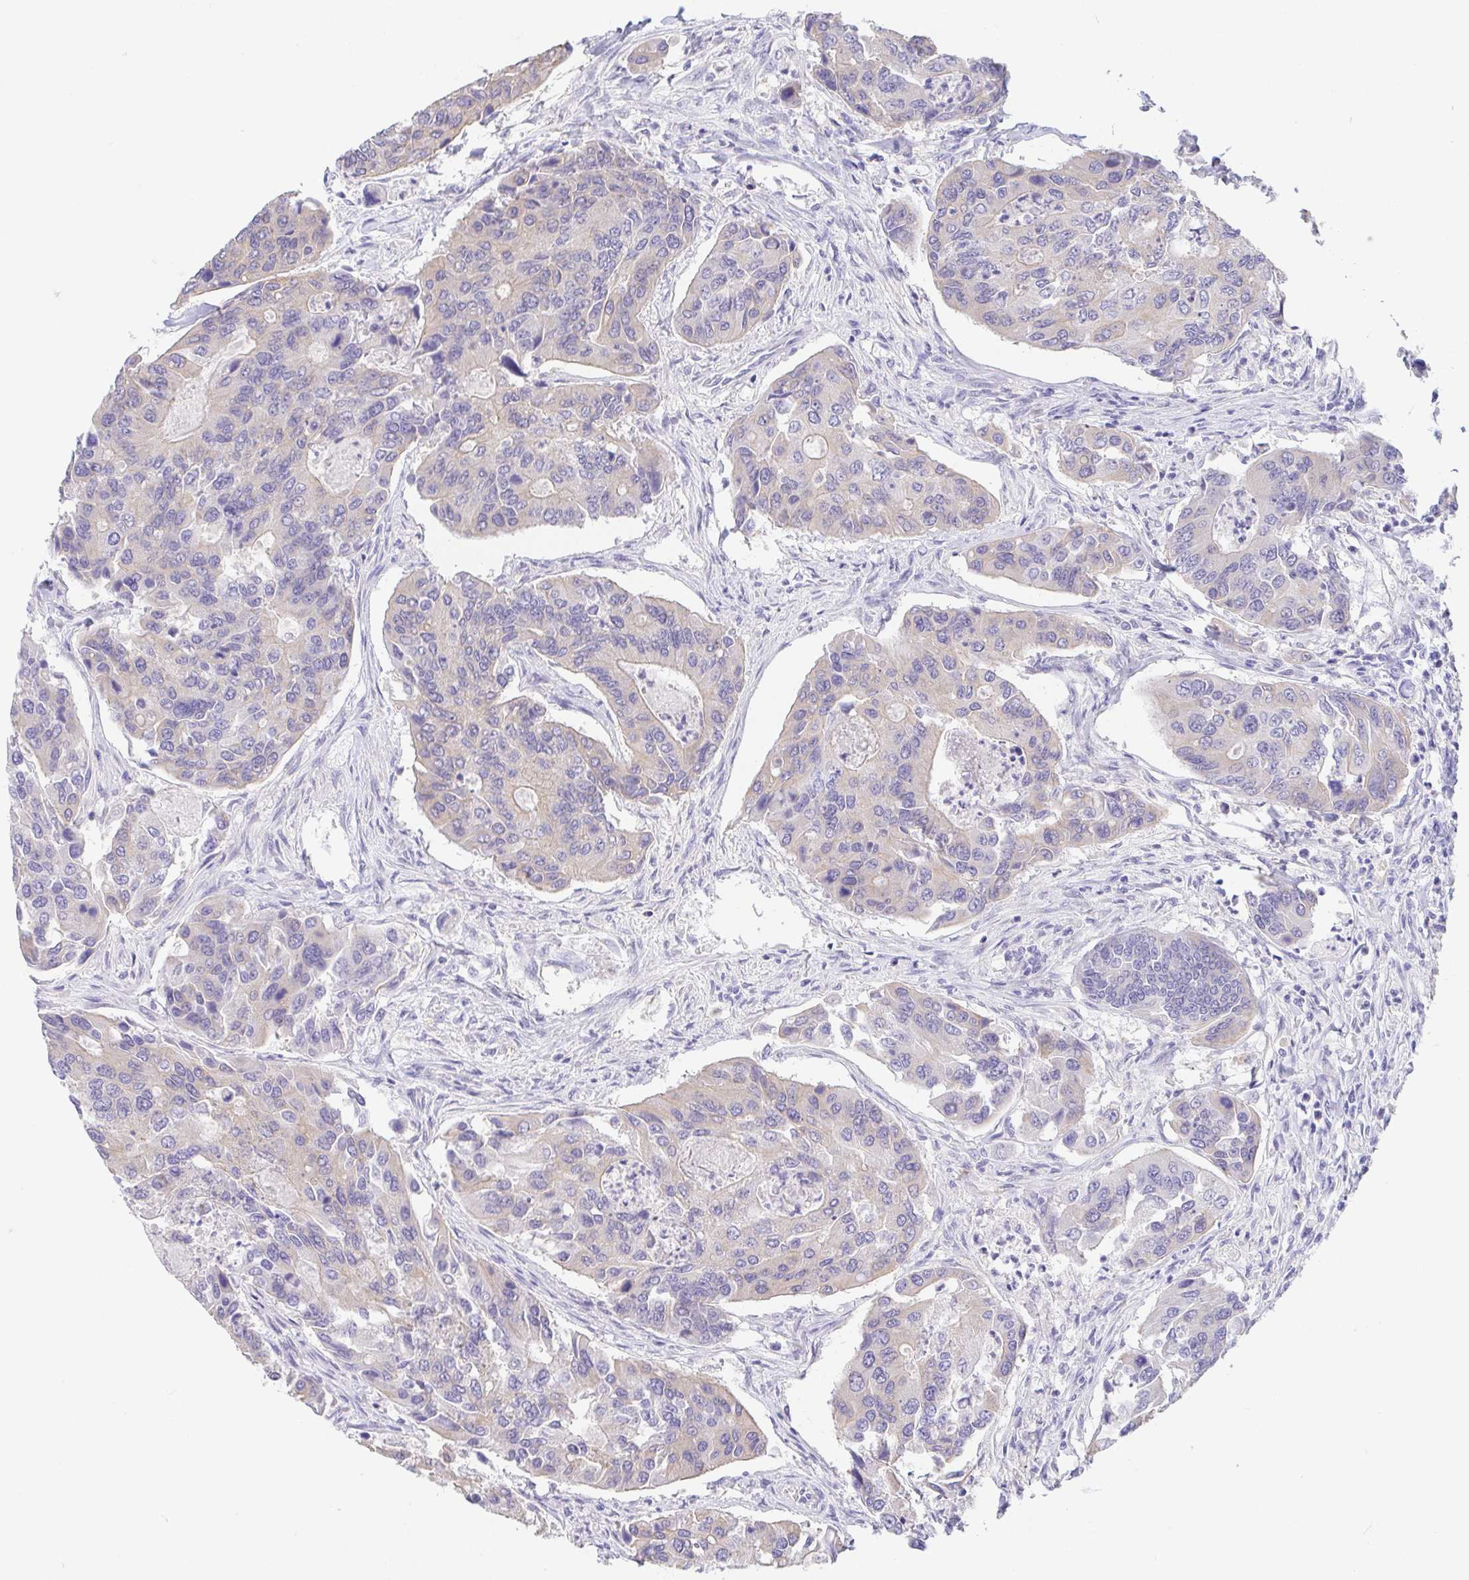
{"staining": {"intensity": "weak", "quantity": "<25%", "location": "cytoplasmic/membranous"}, "tissue": "colorectal cancer", "cell_type": "Tumor cells", "image_type": "cancer", "snomed": [{"axis": "morphology", "description": "Adenocarcinoma, NOS"}, {"axis": "topography", "description": "Colon"}], "caption": "The photomicrograph shows no significant positivity in tumor cells of adenocarcinoma (colorectal).", "gene": "FABP3", "patient": {"sex": "female", "age": 67}}